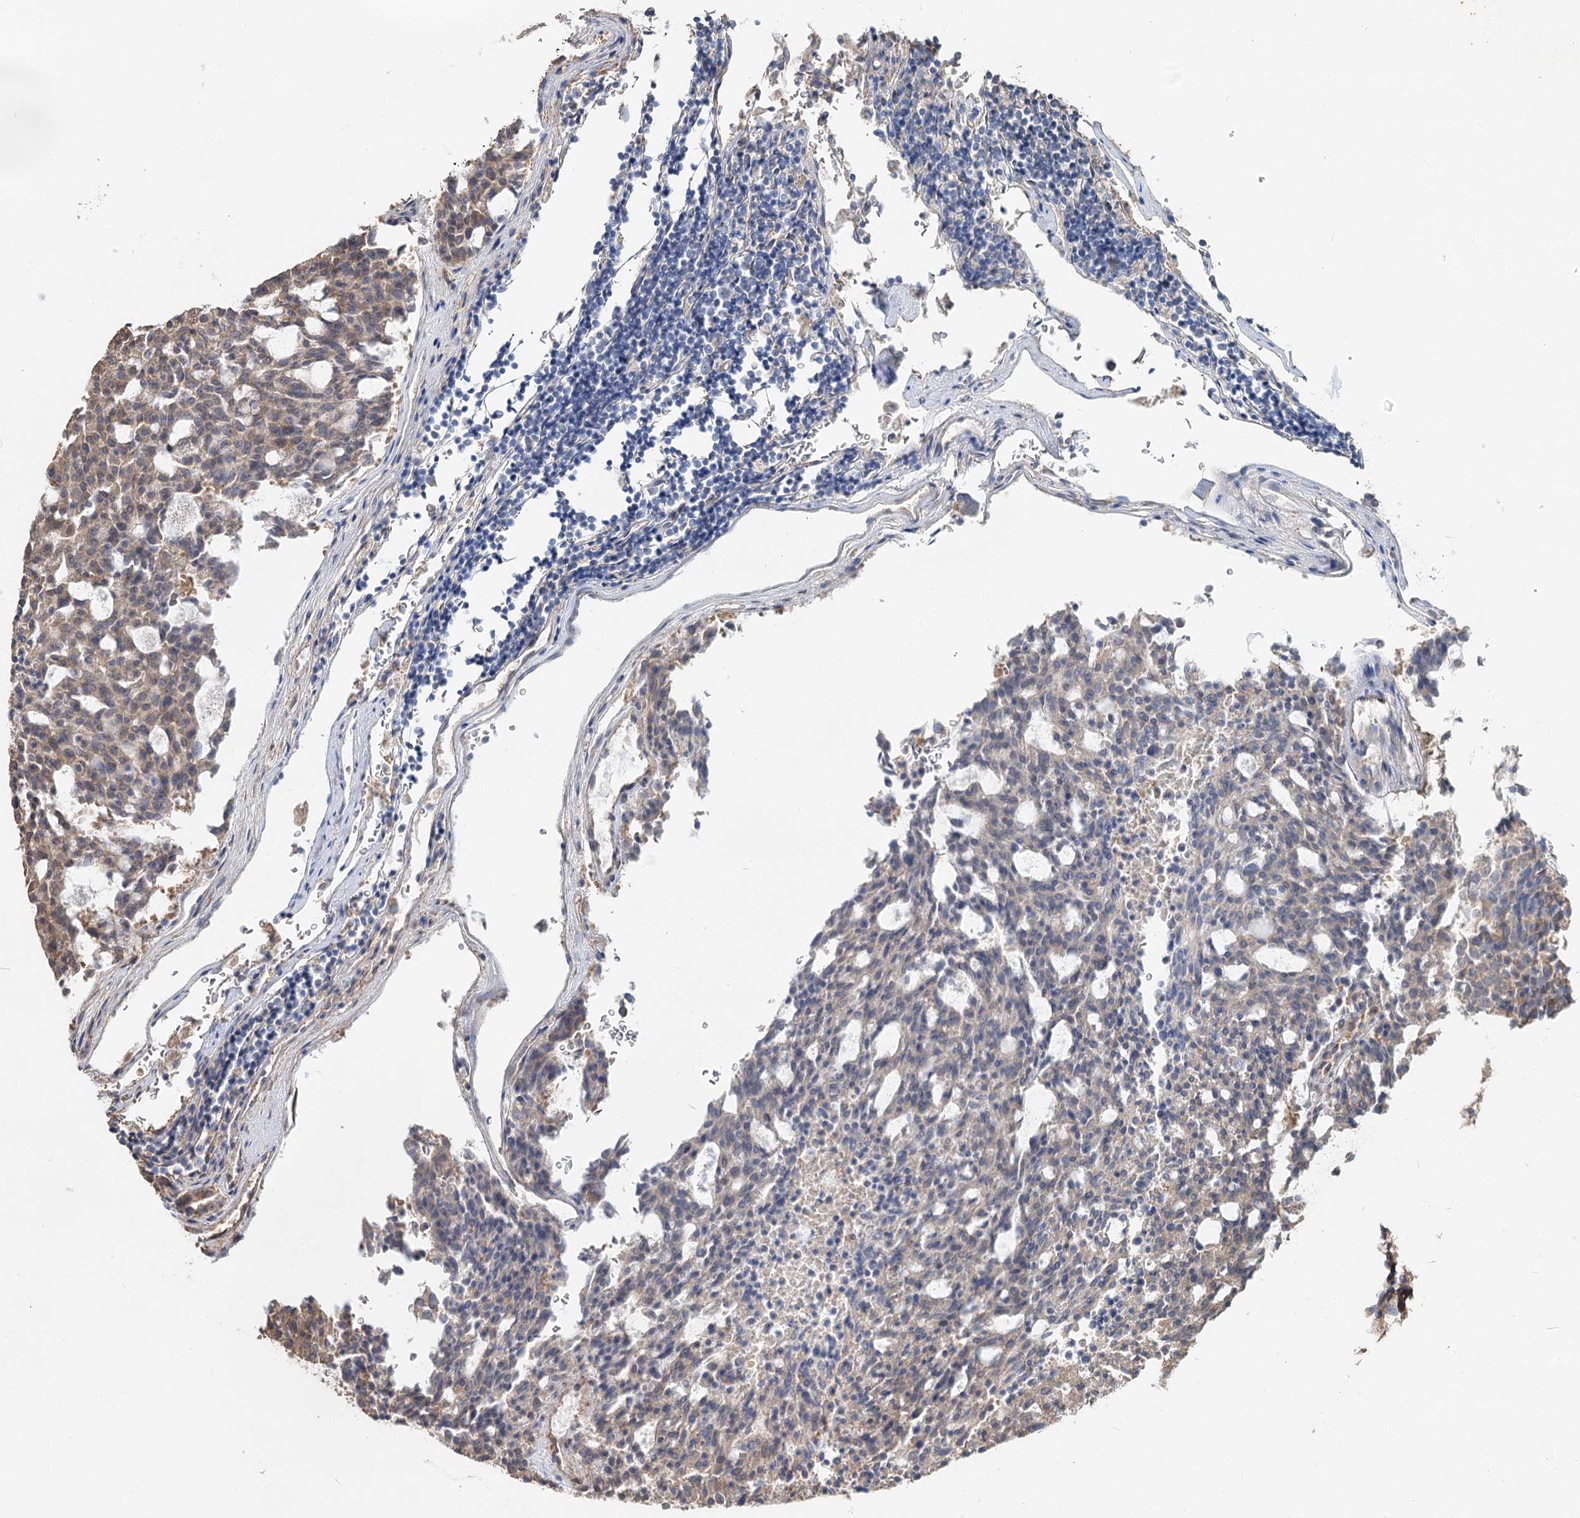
{"staining": {"intensity": "weak", "quantity": "25%-75%", "location": "cytoplasmic/membranous"}, "tissue": "carcinoid", "cell_type": "Tumor cells", "image_type": "cancer", "snomed": [{"axis": "morphology", "description": "Carcinoid, malignant, NOS"}, {"axis": "topography", "description": "Pancreas"}], "caption": "Human carcinoid stained with a brown dye shows weak cytoplasmic/membranous positive positivity in approximately 25%-75% of tumor cells.", "gene": "SPART", "patient": {"sex": "female", "age": 54}}